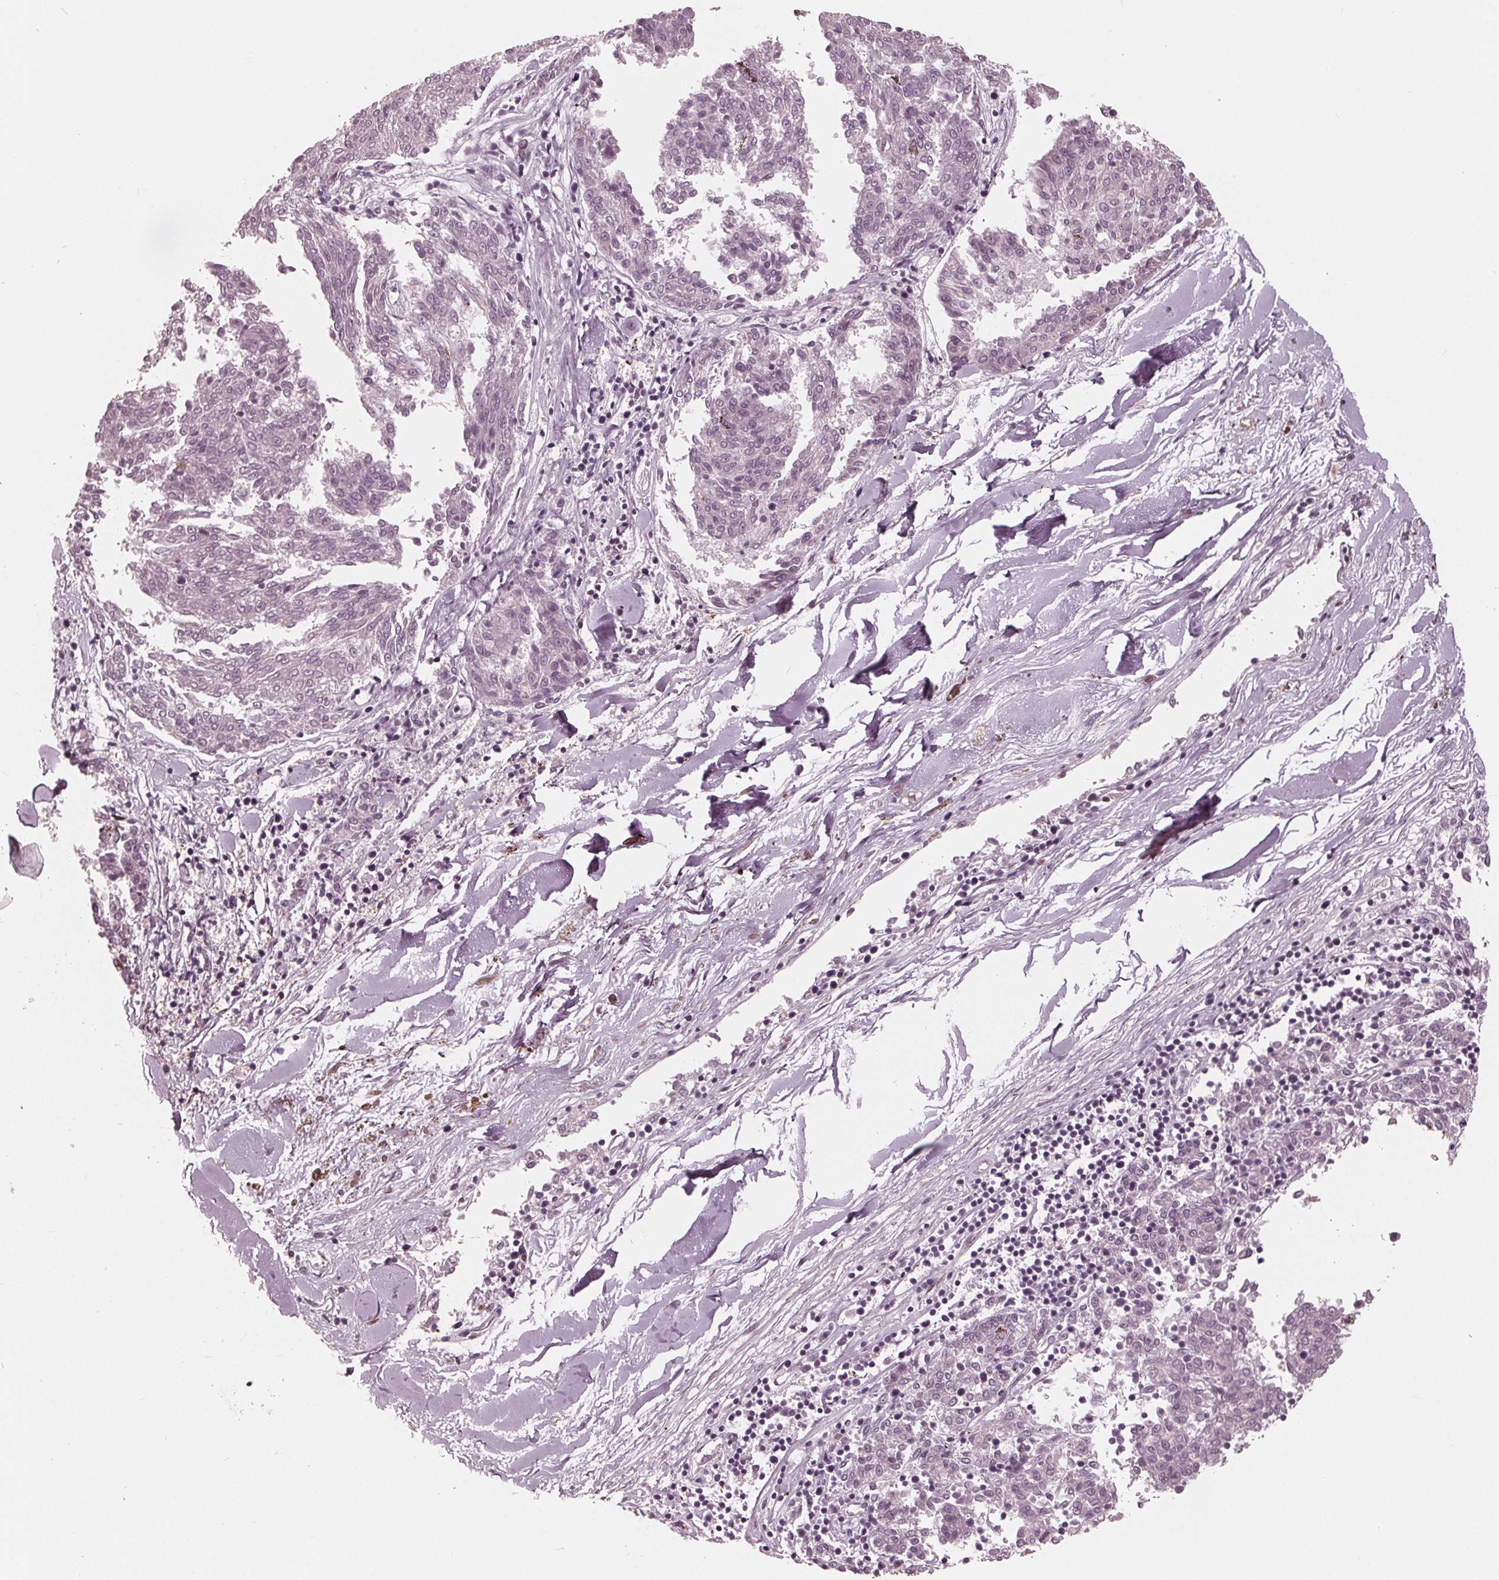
{"staining": {"intensity": "negative", "quantity": "none", "location": "none"}, "tissue": "melanoma", "cell_type": "Tumor cells", "image_type": "cancer", "snomed": [{"axis": "morphology", "description": "Malignant melanoma, NOS"}, {"axis": "topography", "description": "Skin"}], "caption": "An immunohistochemistry photomicrograph of melanoma is shown. There is no staining in tumor cells of melanoma.", "gene": "ING3", "patient": {"sex": "female", "age": 72}}